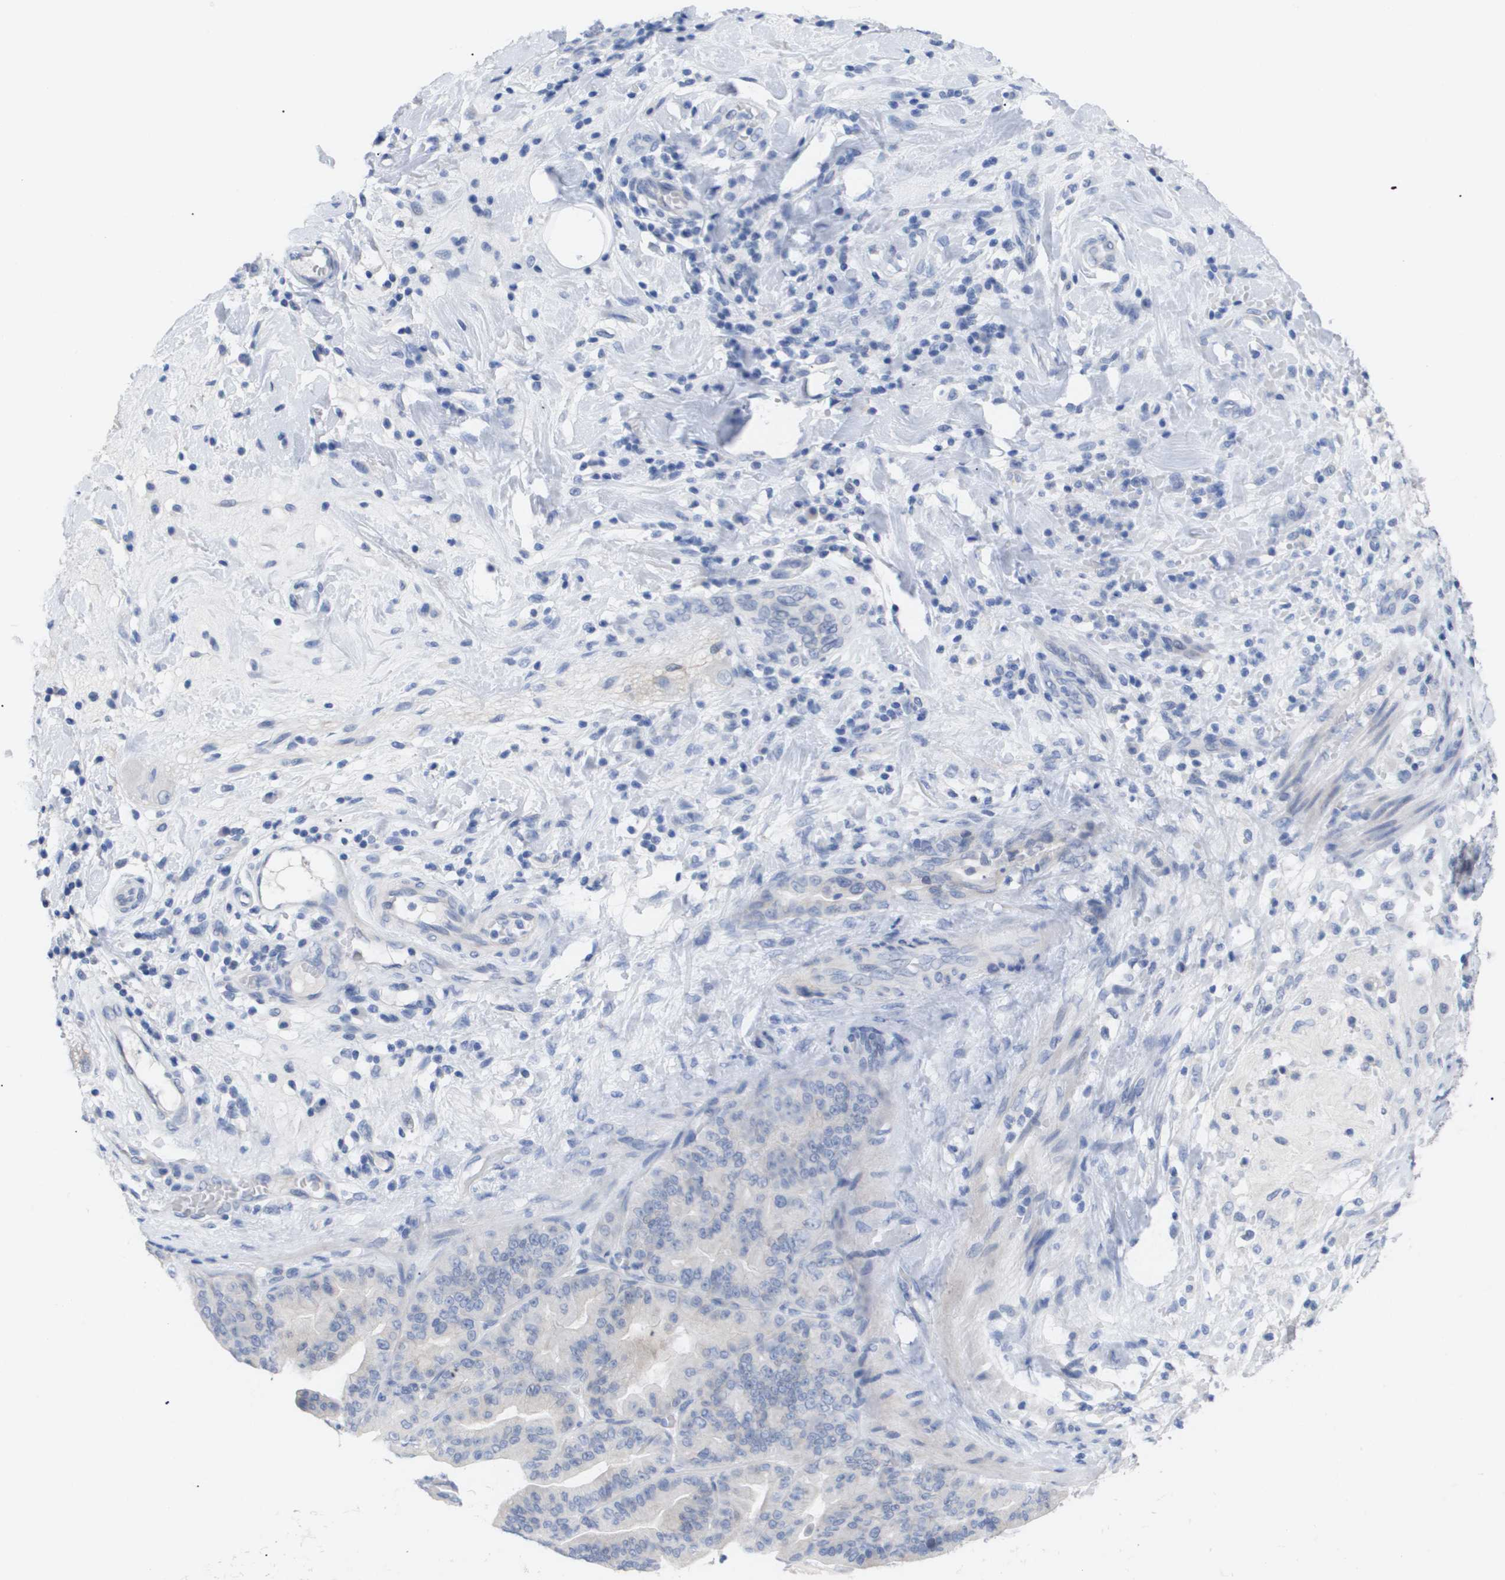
{"staining": {"intensity": "negative", "quantity": "none", "location": "none"}, "tissue": "pancreatic cancer", "cell_type": "Tumor cells", "image_type": "cancer", "snomed": [{"axis": "morphology", "description": "Adenocarcinoma, NOS"}, {"axis": "topography", "description": "Pancreas"}], "caption": "Immunohistochemistry (IHC) histopathology image of human pancreatic cancer stained for a protein (brown), which shows no staining in tumor cells.", "gene": "CAV3", "patient": {"sex": "male", "age": 63}}